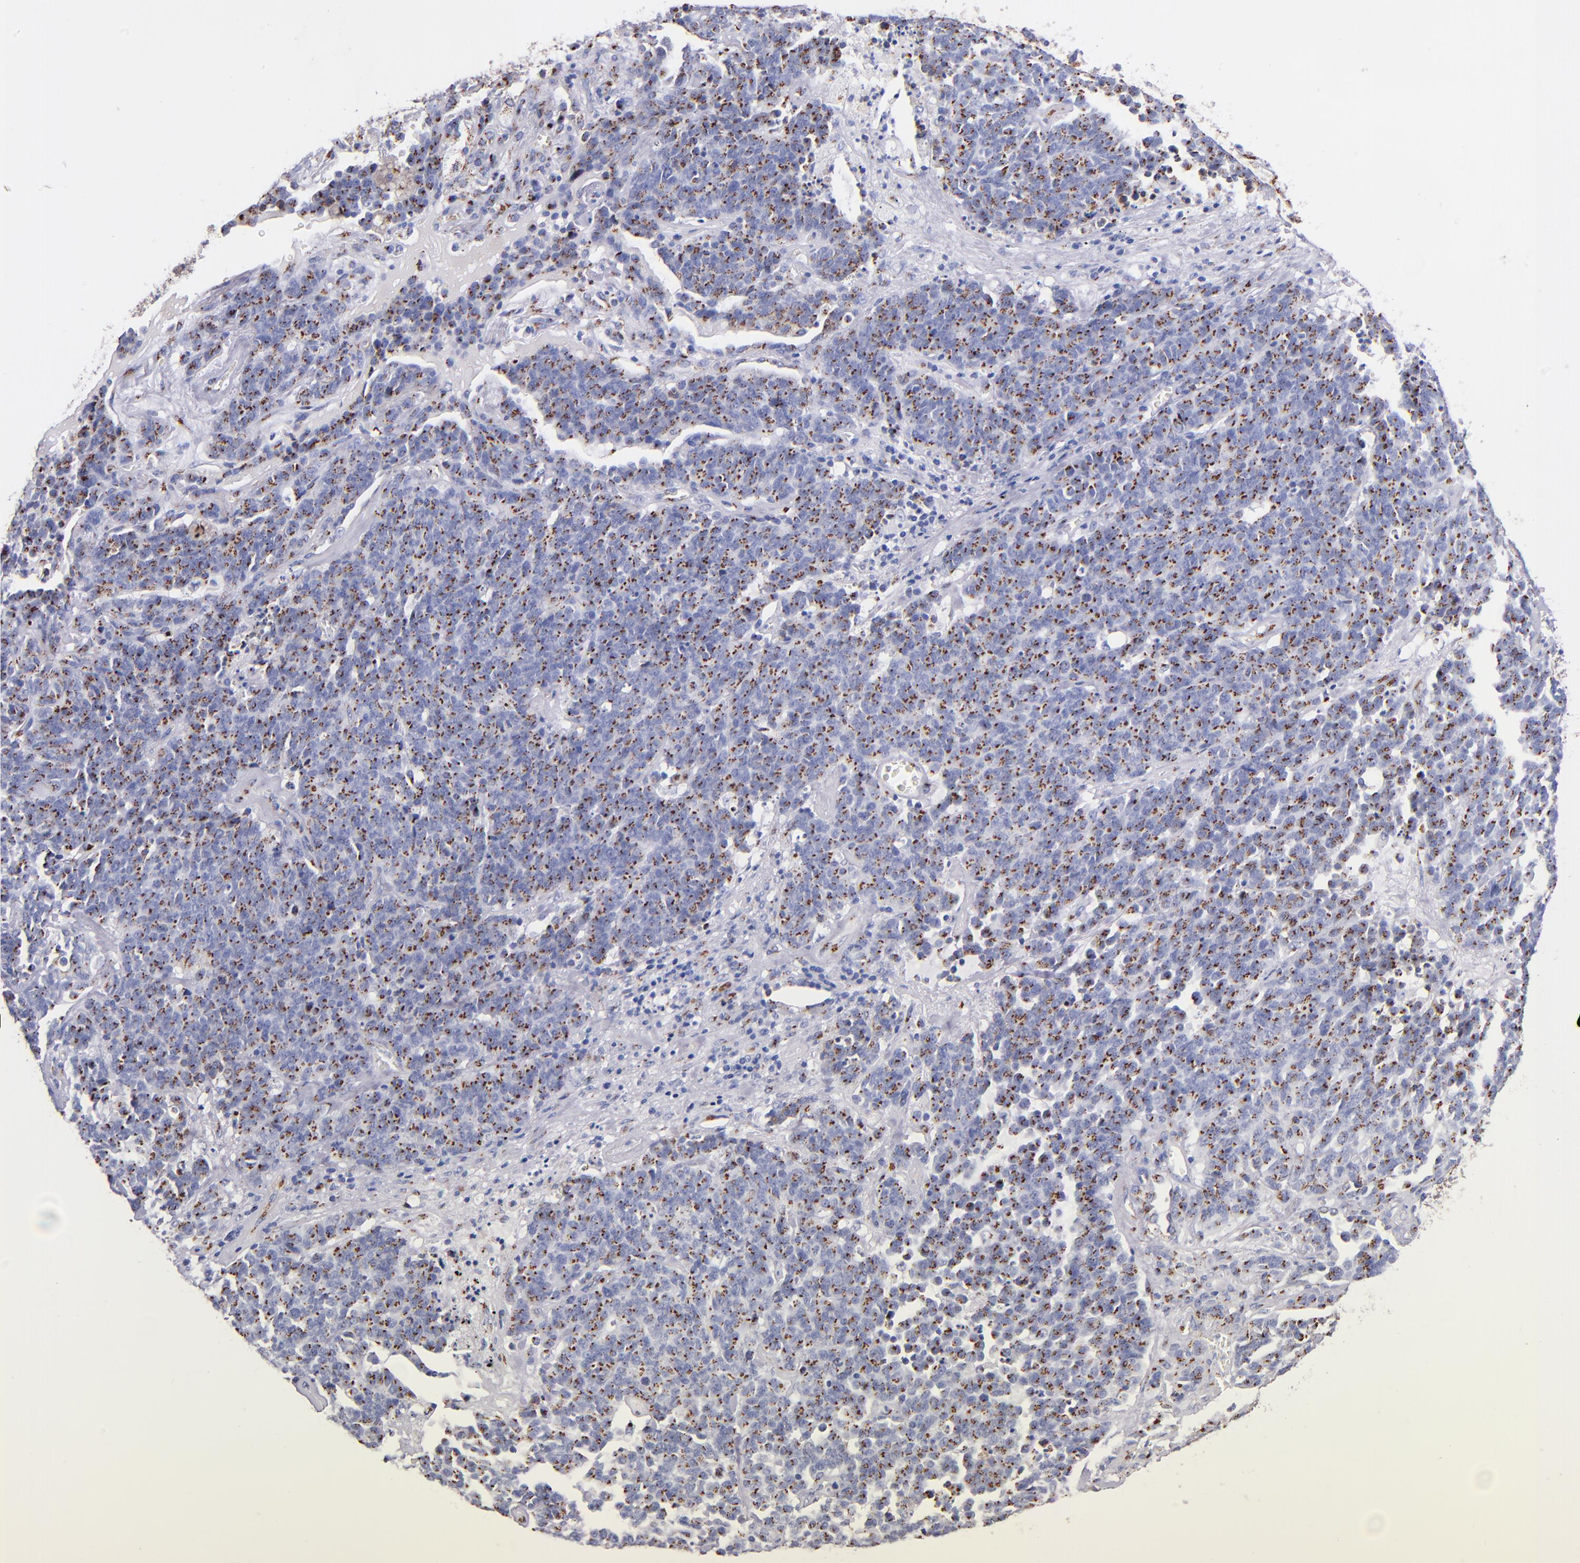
{"staining": {"intensity": "moderate", "quantity": ">75%", "location": "cytoplasmic/membranous"}, "tissue": "lung cancer", "cell_type": "Tumor cells", "image_type": "cancer", "snomed": [{"axis": "morphology", "description": "Neoplasm, malignant, NOS"}, {"axis": "topography", "description": "Lung"}], "caption": "Human lung cancer stained with a brown dye exhibits moderate cytoplasmic/membranous positive staining in about >75% of tumor cells.", "gene": "GOLIM4", "patient": {"sex": "female", "age": 58}}